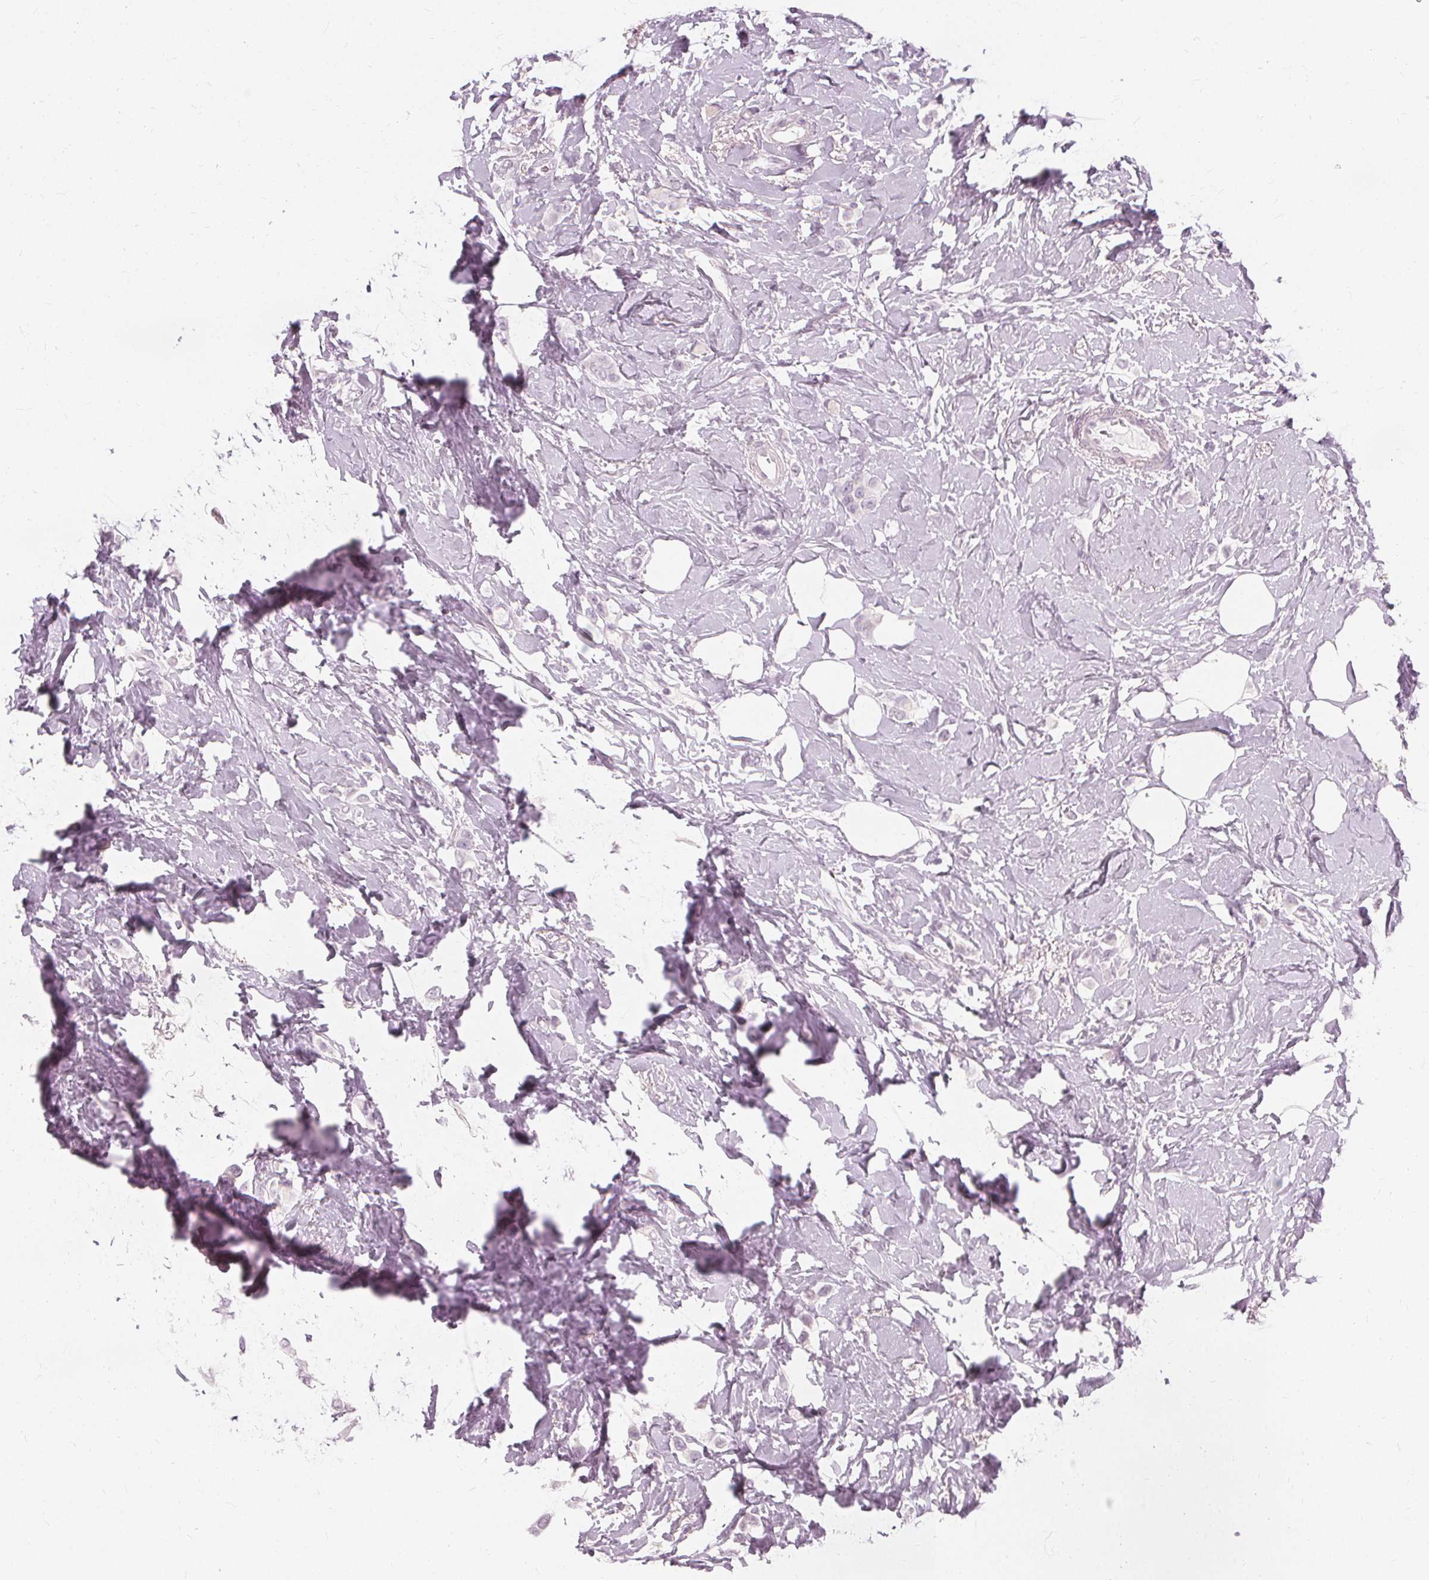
{"staining": {"intensity": "negative", "quantity": "none", "location": "none"}, "tissue": "breast cancer", "cell_type": "Tumor cells", "image_type": "cancer", "snomed": [{"axis": "morphology", "description": "Lobular carcinoma"}, {"axis": "topography", "description": "Breast"}], "caption": "This is an immunohistochemistry image of human breast cancer (lobular carcinoma). There is no expression in tumor cells.", "gene": "NXPE1", "patient": {"sex": "female", "age": 66}}